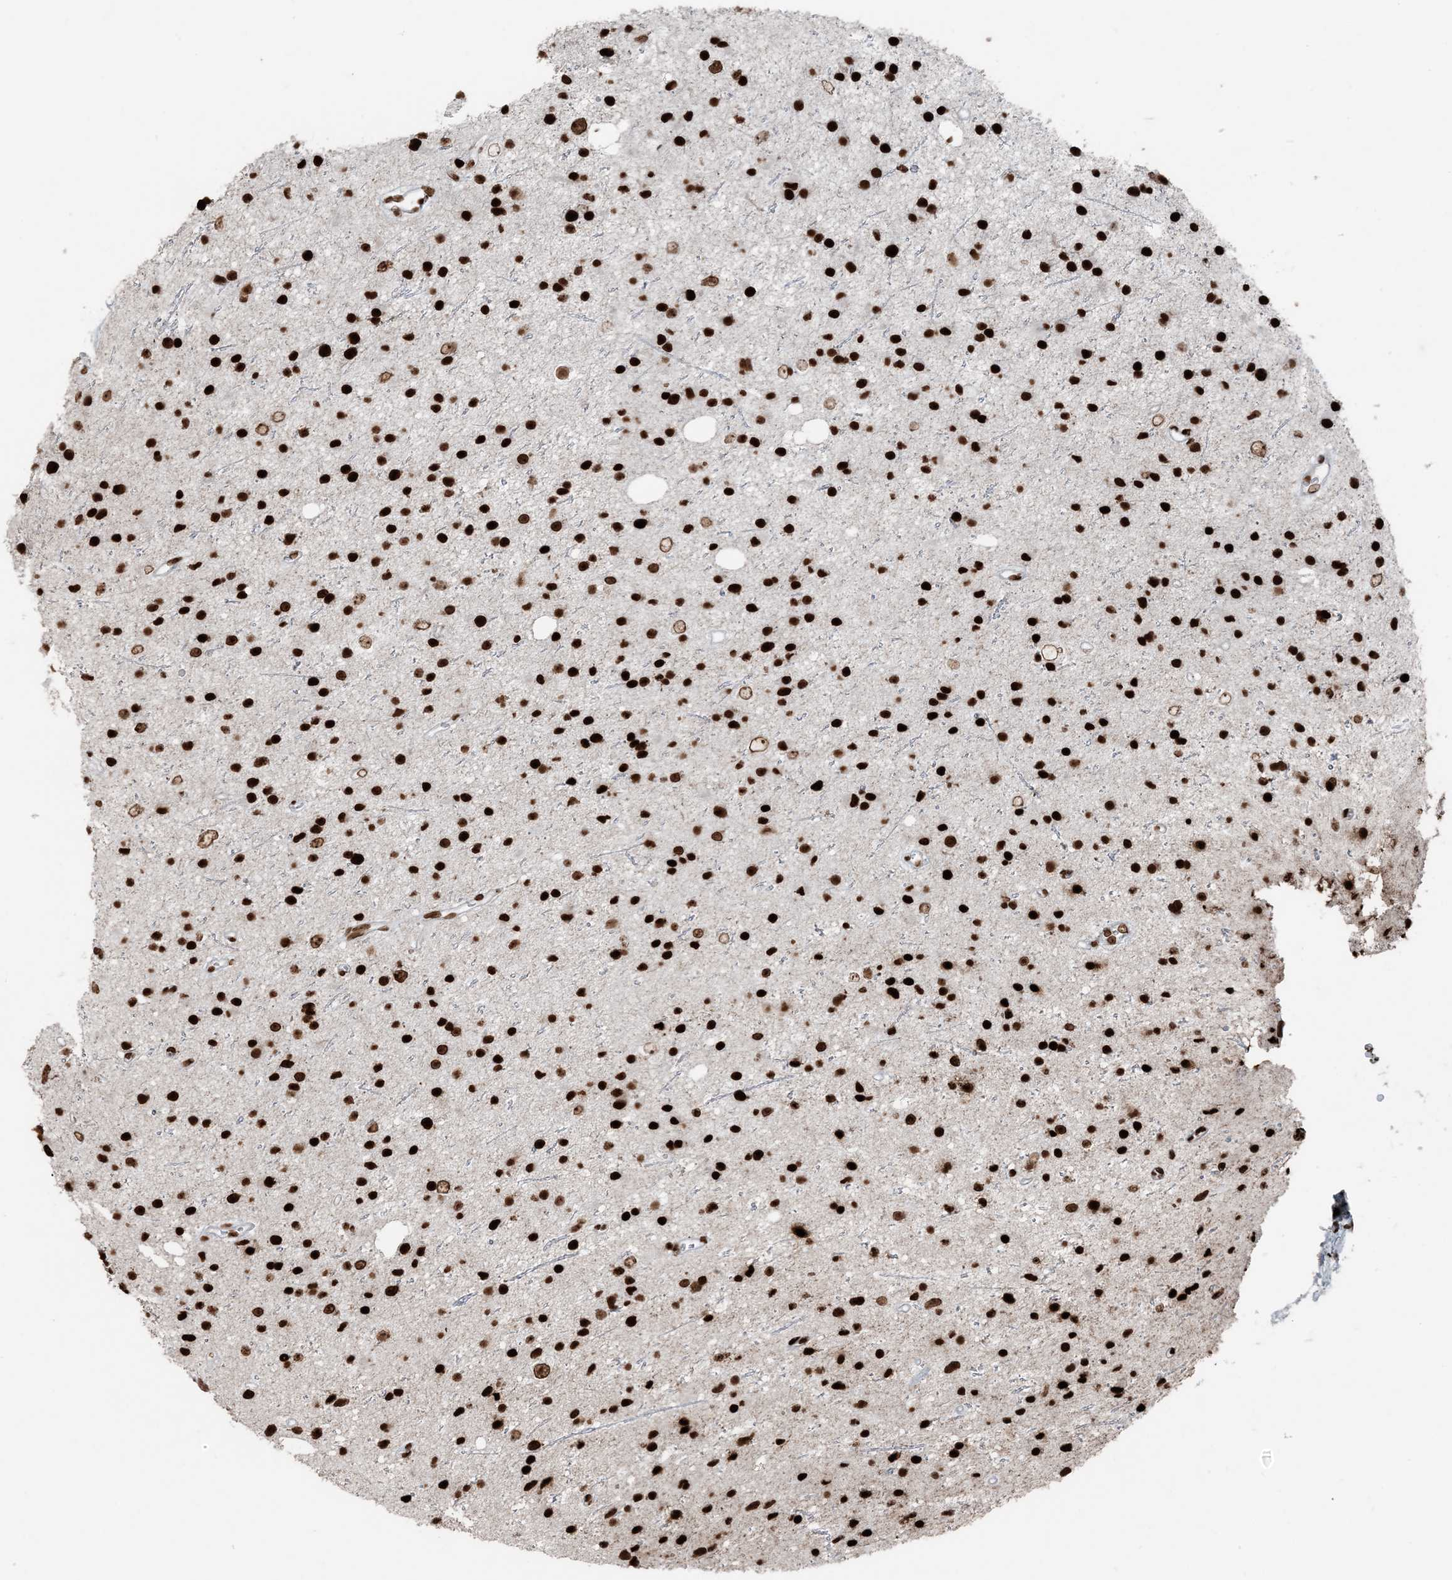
{"staining": {"intensity": "strong", "quantity": ">75%", "location": "nuclear"}, "tissue": "glioma", "cell_type": "Tumor cells", "image_type": "cancer", "snomed": [{"axis": "morphology", "description": "Glioma, malignant, Low grade"}, {"axis": "topography", "description": "Cerebral cortex"}], "caption": "Brown immunohistochemical staining in glioma shows strong nuclear positivity in approximately >75% of tumor cells. Using DAB (3,3'-diaminobenzidine) (brown) and hematoxylin (blue) stains, captured at high magnification using brightfield microscopy.", "gene": "H3-3B", "patient": {"sex": "female", "age": 39}}